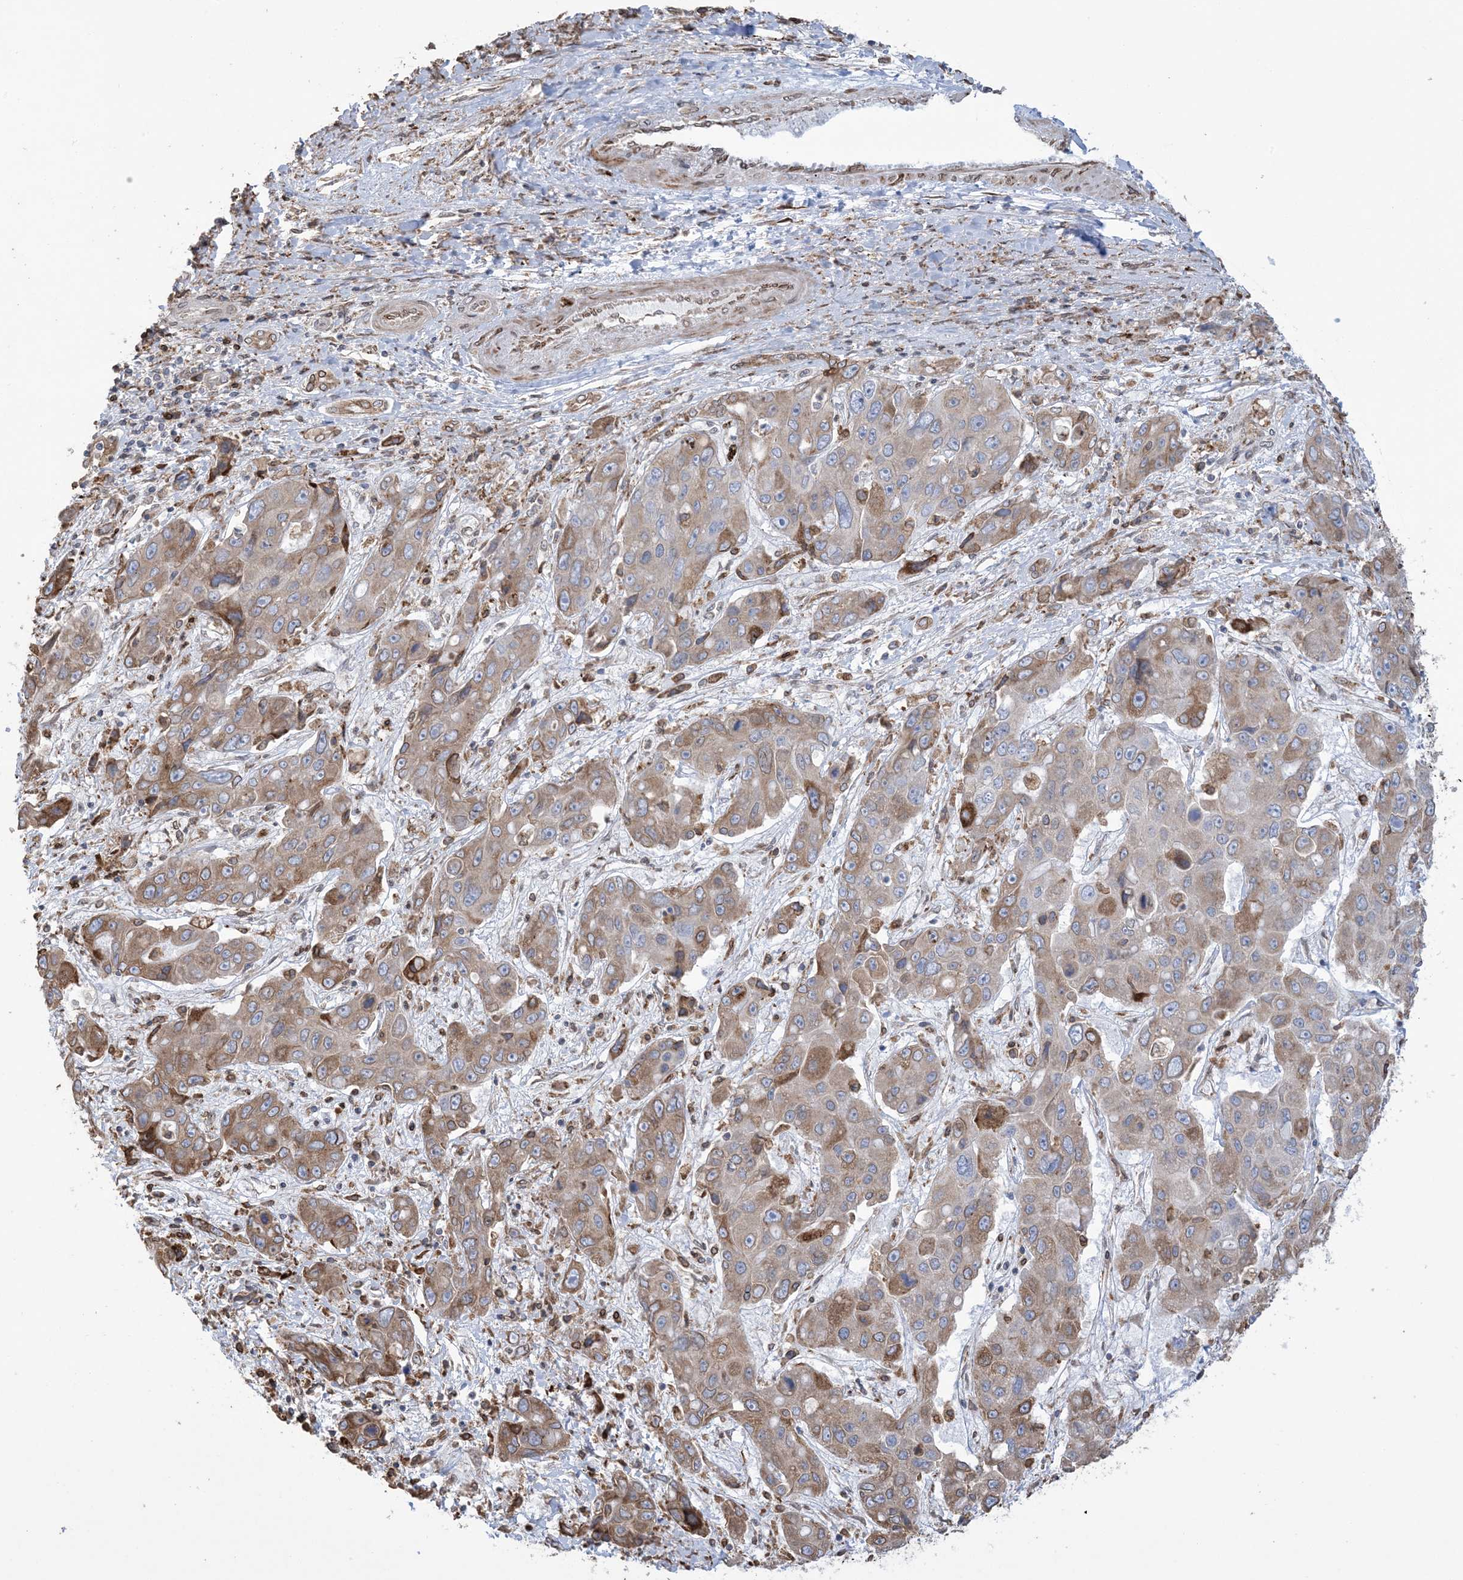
{"staining": {"intensity": "moderate", "quantity": ">75%", "location": "cytoplasmic/membranous"}, "tissue": "liver cancer", "cell_type": "Tumor cells", "image_type": "cancer", "snomed": [{"axis": "morphology", "description": "Cholangiocarcinoma"}, {"axis": "topography", "description": "Liver"}], "caption": "Tumor cells exhibit medium levels of moderate cytoplasmic/membranous expression in approximately >75% of cells in human liver cancer (cholangiocarcinoma). Nuclei are stained in blue.", "gene": "SHANK1", "patient": {"sex": "male", "age": 67}}